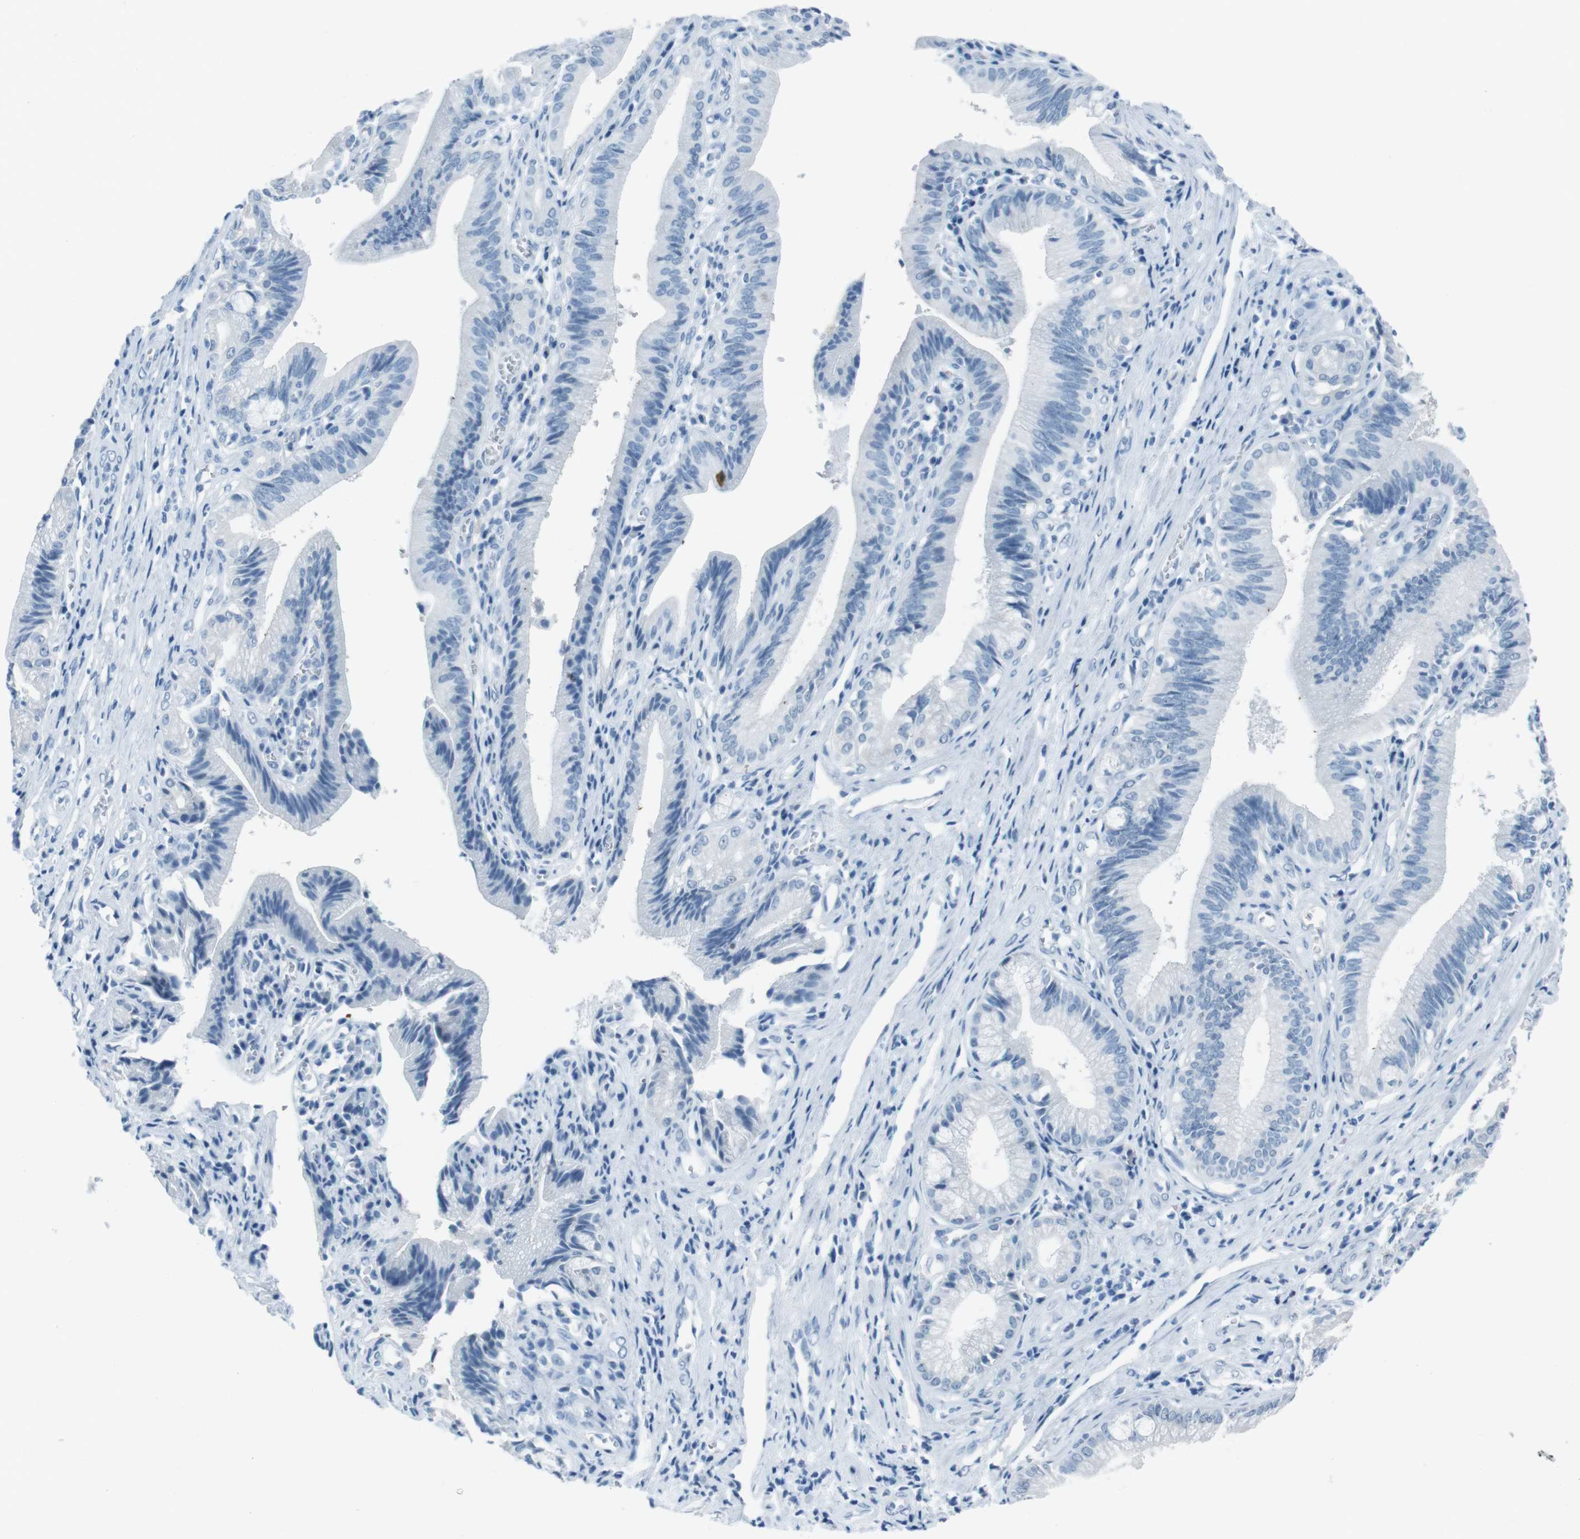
{"staining": {"intensity": "negative", "quantity": "none", "location": "none"}, "tissue": "pancreatic cancer", "cell_type": "Tumor cells", "image_type": "cancer", "snomed": [{"axis": "morphology", "description": "Adenocarcinoma, NOS"}, {"axis": "topography", "description": "Pancreas"}], "caption": "High magnification brightfield microscopy of adenocarcinoma (pancreatic) stained with DAB (3,3'-diaminobenzidine) (brown) and counterstained with hematoxylin (blue): tumor cells show no significant expression.", "gene": "TMEM207", "patient": {"sex": "female", "age": 75}}